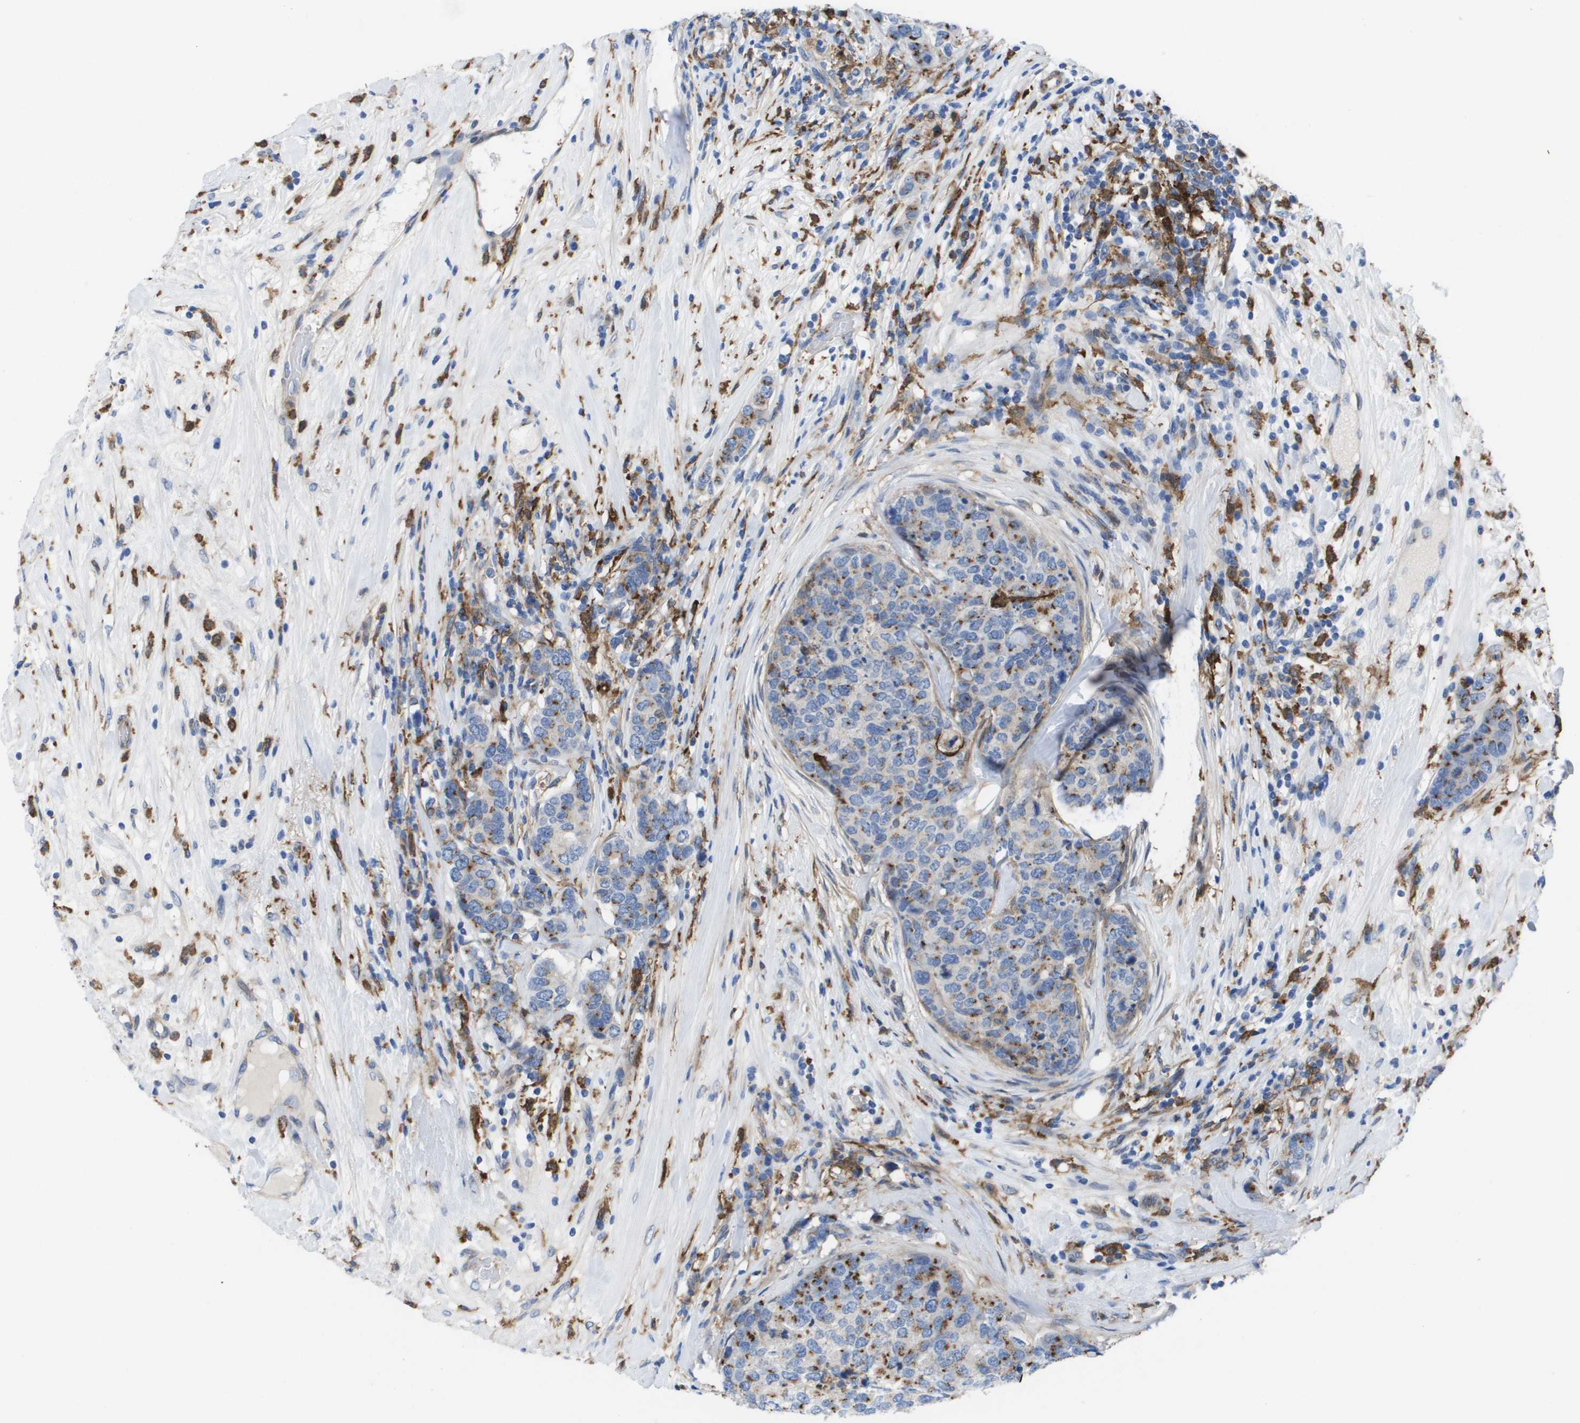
{"staining": {"intensity": "moderate", "quantity": ">75%", "location": "cytoplasmic/membranous"}, "tissue": "breast cancer", "cell_type": "Tumor cells", "image_type": "cancer", "snomed": [{"axis": "morphology", "description": "Lobular carcinoma"}, {"axis": "topography", "description": "Breast"}], "caption": "Moderate cytoplasmic/membranous protein expression is seen in approximately >75% of tumor cells in breast cancer.", "gene": "SLC37A2", "patient": {"sex": "female", "age": 59}}